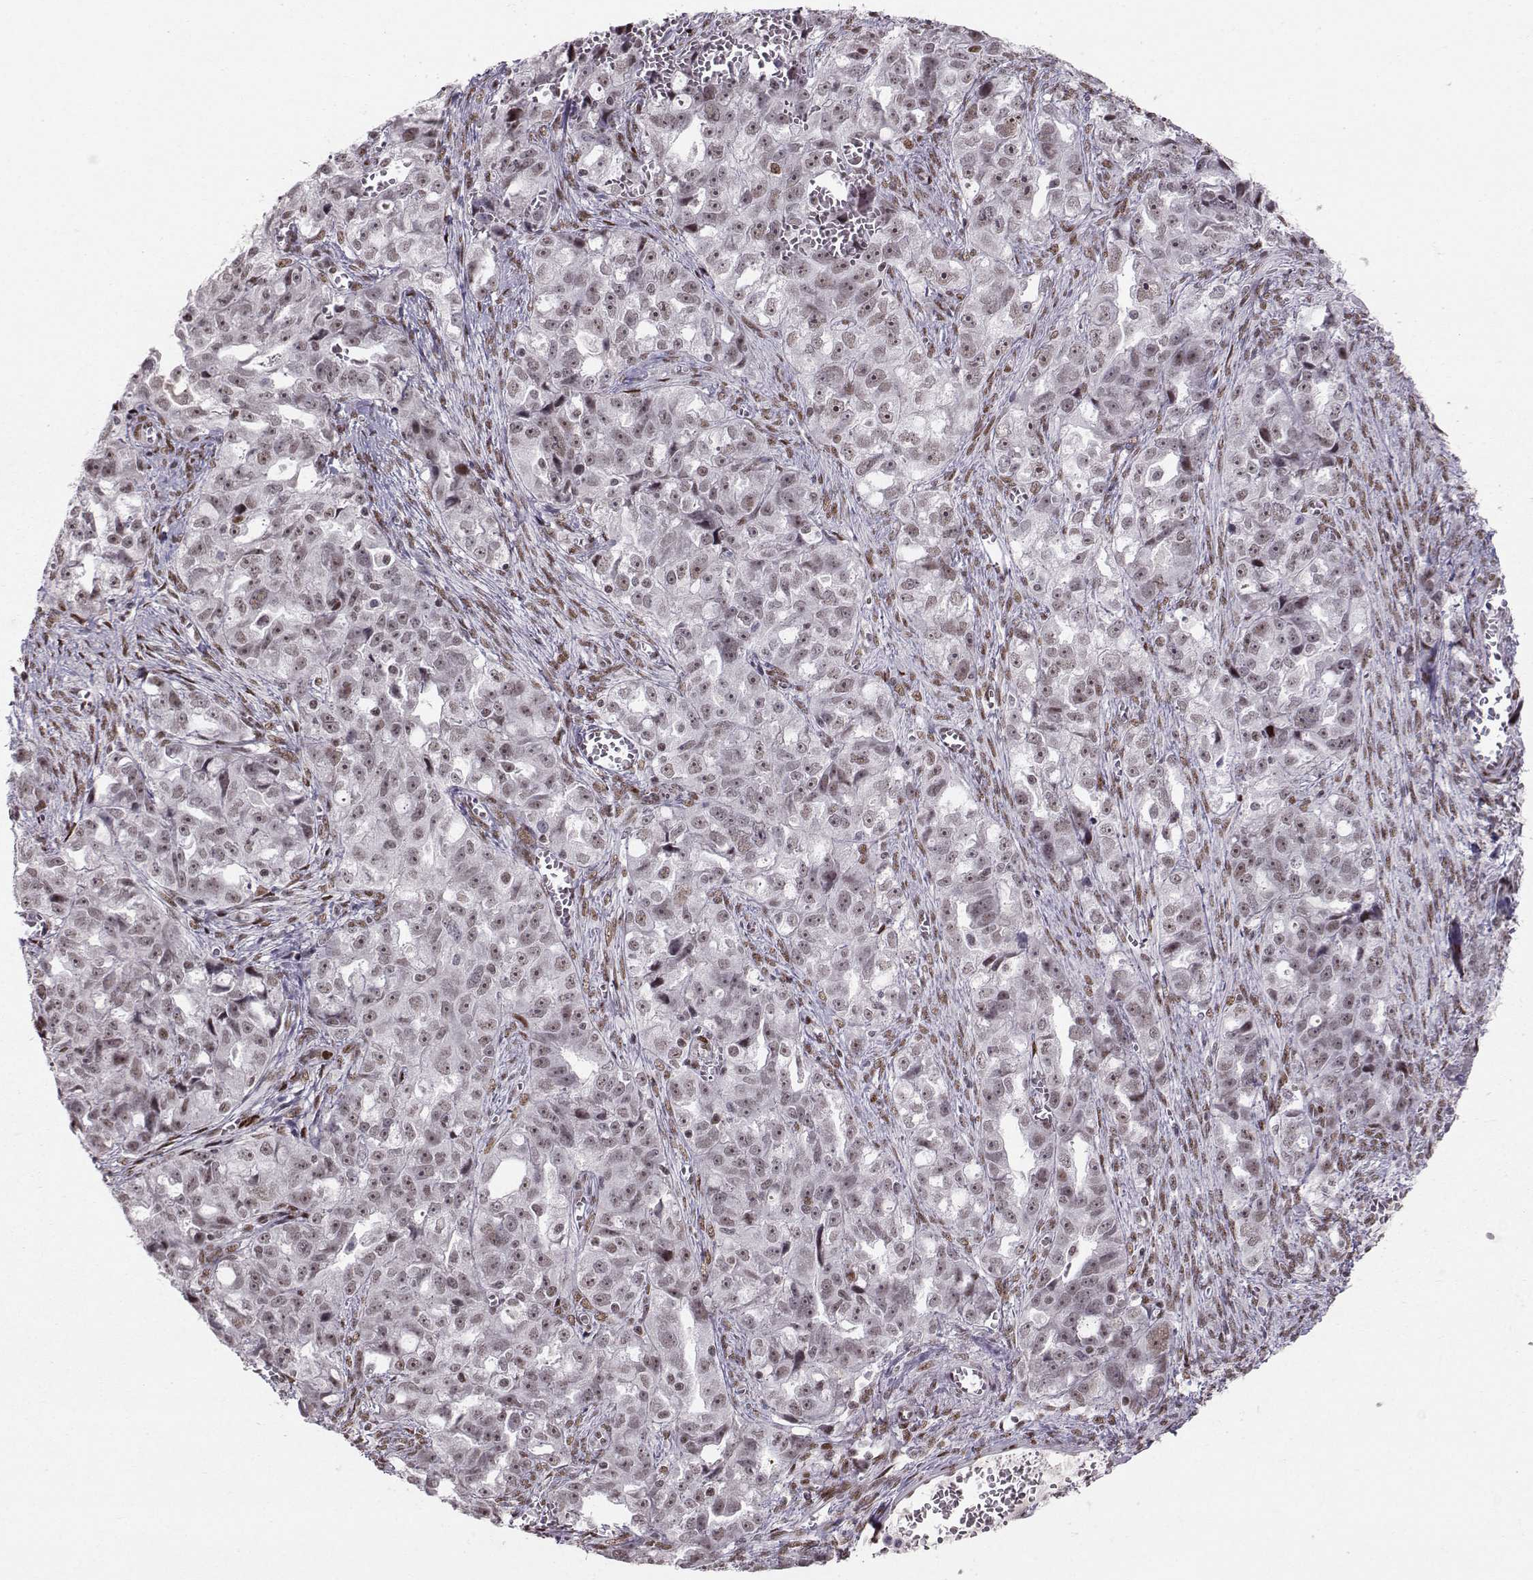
{"staining": {"intensity": "moderate", "quantity": "<25%", "location": "nuclear"}, "tissue": "ovarian cancer", "cell_type": "Tumor cells", "image_type": "cancer", "snomed": [{"axis": "morphology", "description": "Cystadenocarcinoma, serous, NOS"}, {"axis": "topography", "description": "Ovary"}], "caption": "A brown stain shows moderate nuclear expression of a protein in human serous cystadenocarcinoma (ovarian) tumor cells.", "gene": "SNAPC2", "patient": {"sex": "female", "age": 51}}